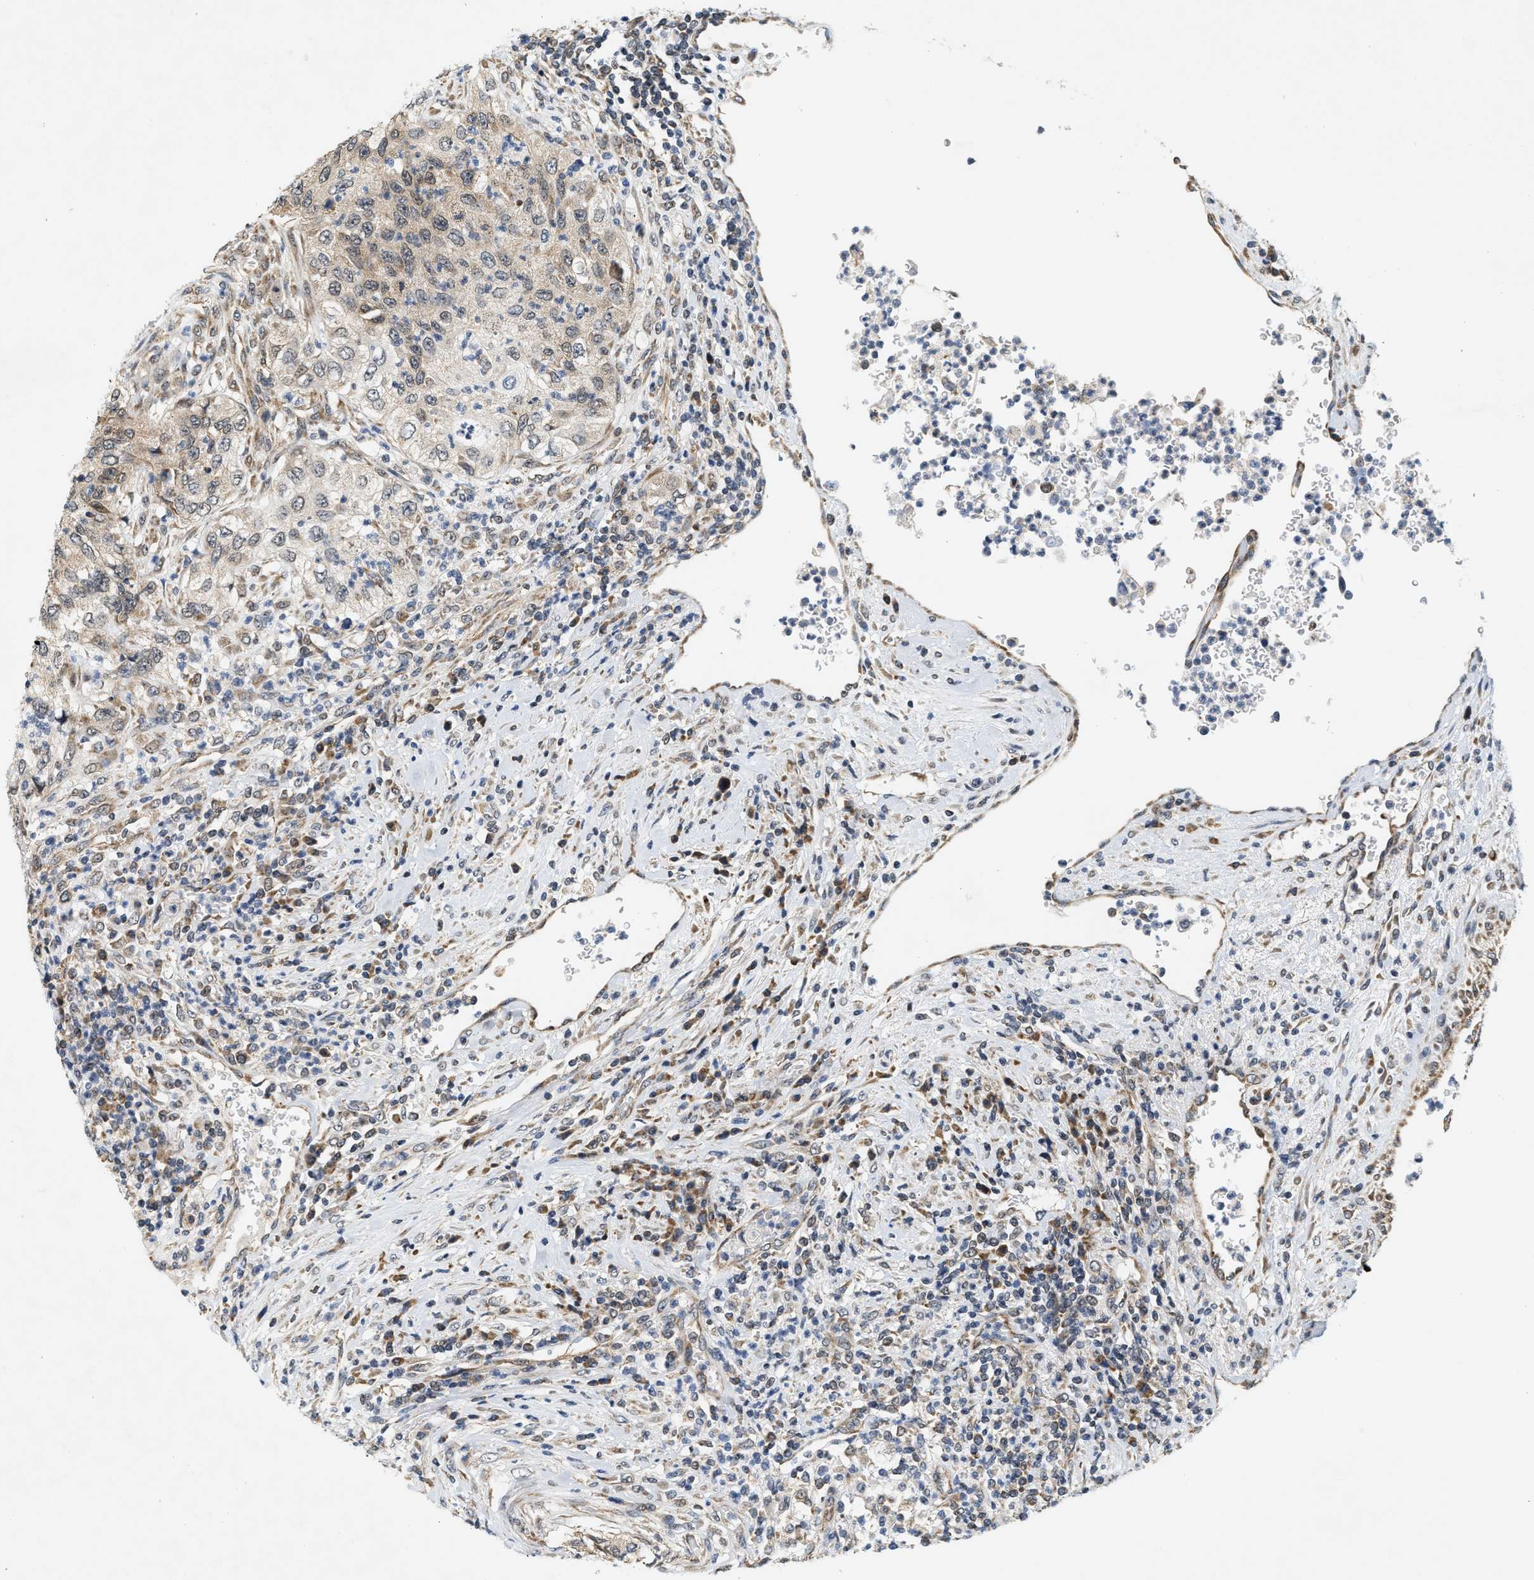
{"staining": {"intensity": "weak", "quantity": ">75%", "location": "cytoplasmic/membranous"}, "tissue": "urothelial cancer", "cell_type": "Tumor cells", "image_type": "cancer", "snomed": [{"axis": "morphology", "description": "Urothelial carcinoma, High grade"}, {"axis": "topography", "description": "Urinary bladder"}], "caption": "There is low levels of weak cytoplasmic/membranous positivity in tumor cells of urothelial cancer, as demonstrated by immunohistochemical staining (brown color).", "gene": "GIGYF1", "patient": {"sex": "female", "age": 60}}